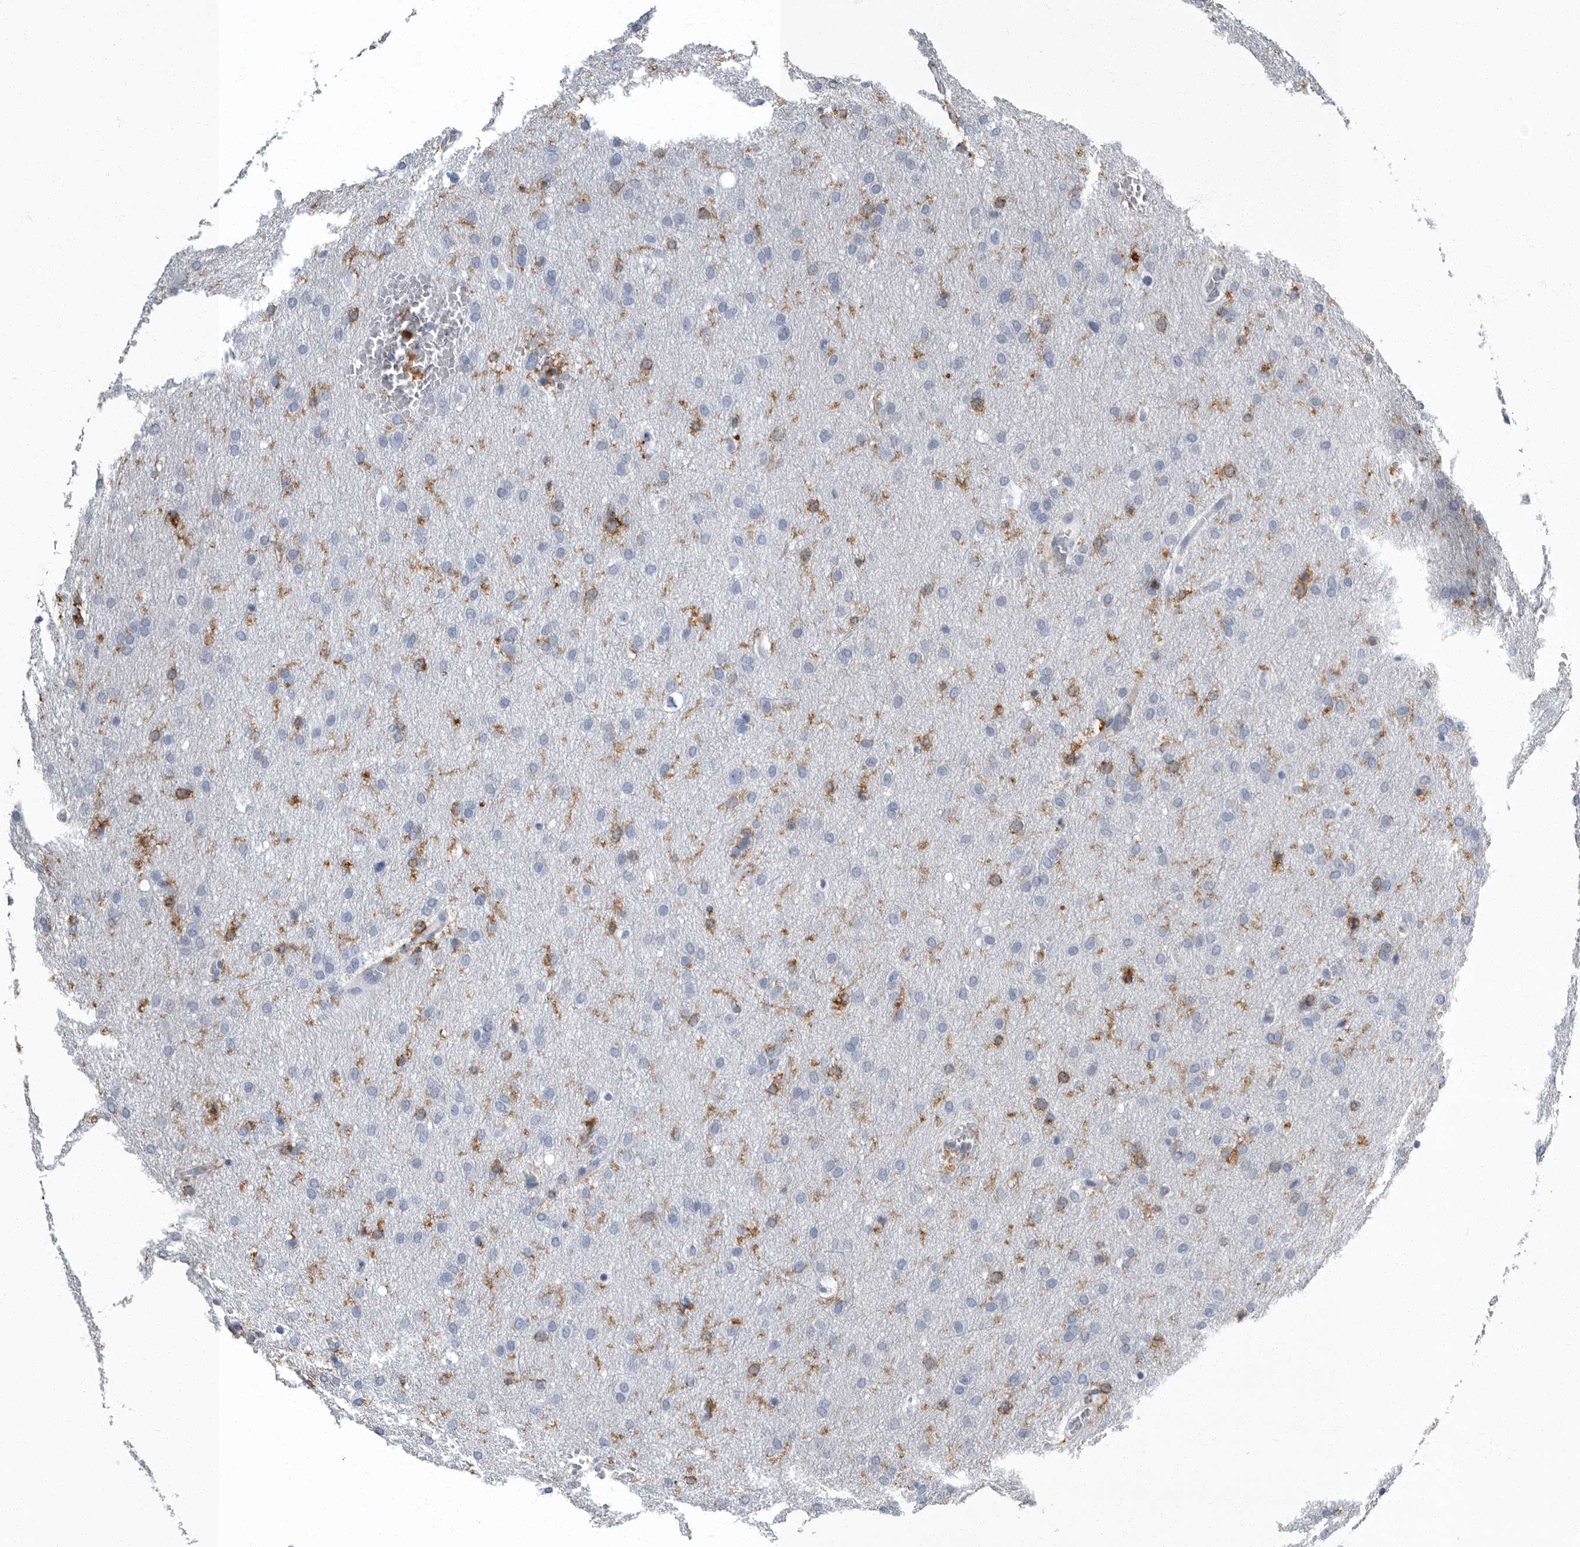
{"staining": {"intensity": "negative", "quantity": "none", "location": "none"}, "tissue": "glioma", "cell_type": "Tumor cells", "image_type": "cancer", "snomed": [{"axis": "morphology", "description": "Glioma, malignant, Low grade"}, {"axis": "topography", "description": "Brain"}], "caption": "Photomicrograph shows no significant protein positivity in tumor cells of malignant glioma (low-grade).", "gene": "FCER1G", "patient": {"sex": "female", "age": 37}}